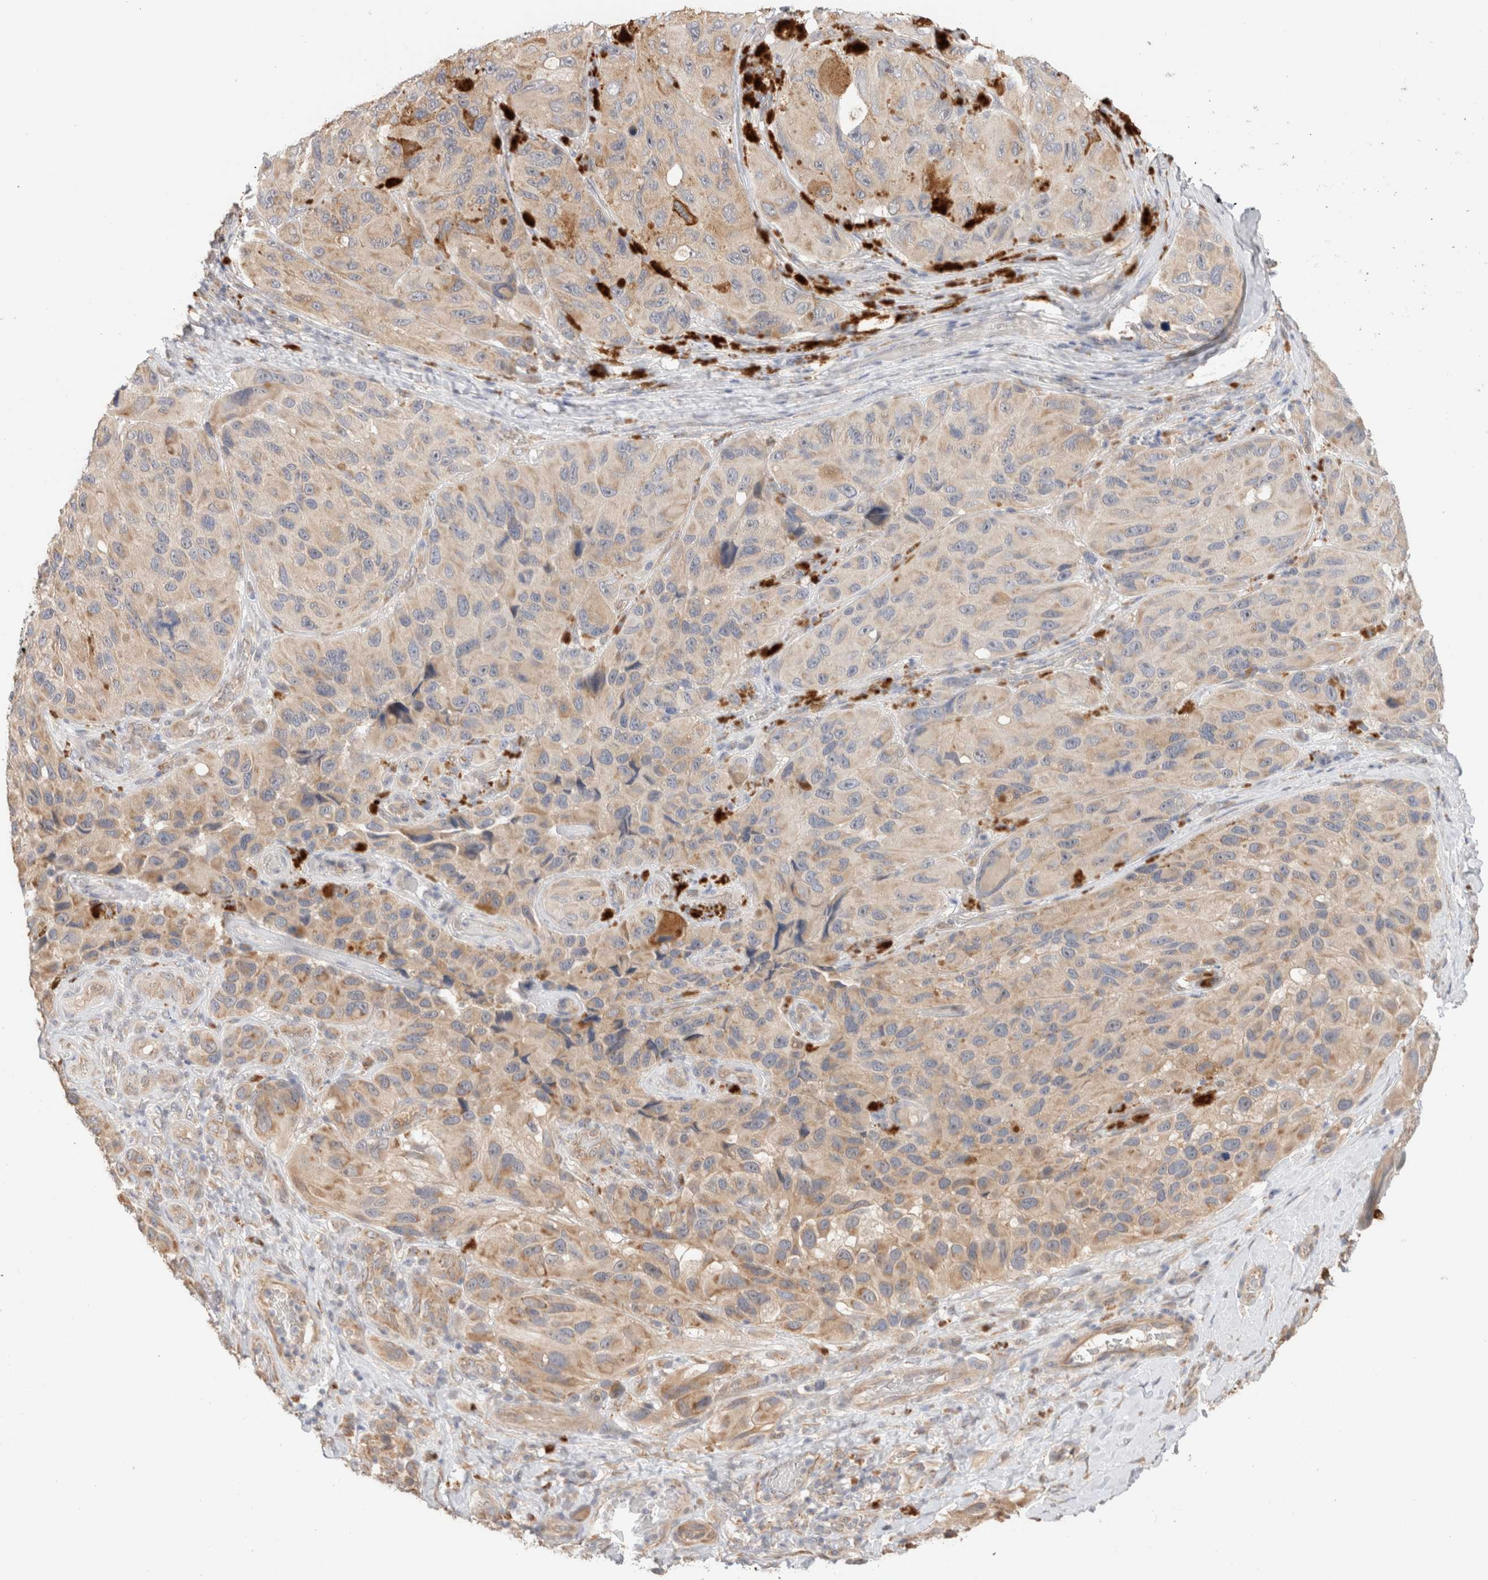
{"staining": {"intensity": "negative", "quantity": "none", "location": "none"}, "tissue": "melanoma", "cell_type": "Tumor cells", "image_type": "cancer", "snomed": [{"axis": "morphology", "description": "Malignant melanoma, NOS"}, {"axis": "topography", "description": "Skin"}], "caption": "High power microscopy photomicrograph of an immunohistochemistry (IHC) histopathology image of melanoma, revealing no significant expression in tumor cells.", "gene": "CA13", "patient": {"sex": "female", "age": 73}}